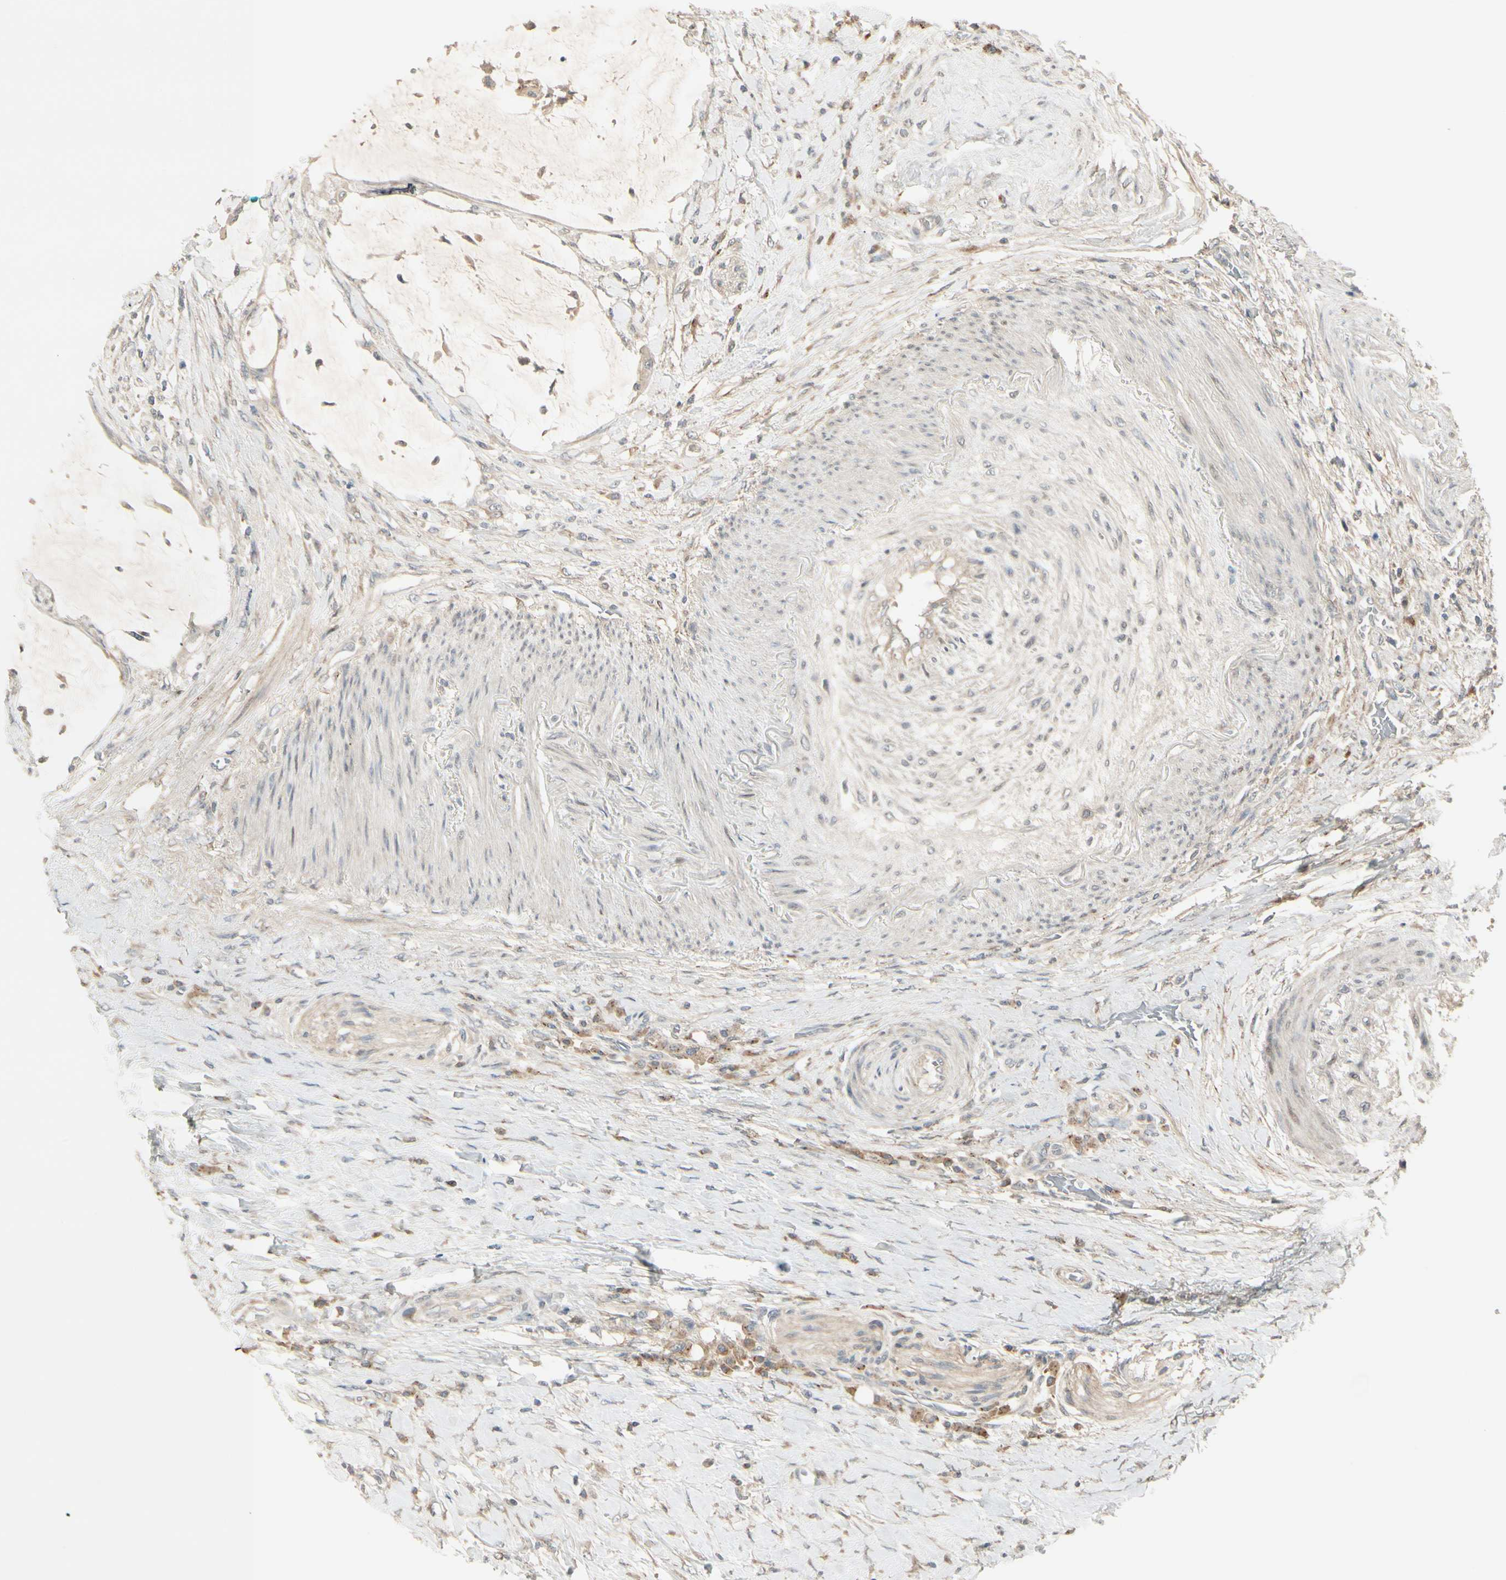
{"staining": {"intensity": "moderate", "quantity": ">75%", "location": "cytoplasmic/membranous"}, "tissue": "colorectal cancer", "cell_type": "Tumor cells", "image_type": "cancer", "snomed": [{"axis": "morphology", "description": "Adenocarcinoma, NOS"}, {"axis": "topography", "description": "Rectum"}], "caption": "Brown immunohistochemical staining in human colorectal cancer (adenocarcinoma) reveals moderate cytoplasmic/membranous positivity in approximately >75% of tumor cells. (DAB (3,3'-diaminobenzidine) IHC with brightfield microscopy, high magnification).", "gene": "FHDC1", "patient": {"sex": "female", "age": 77}}